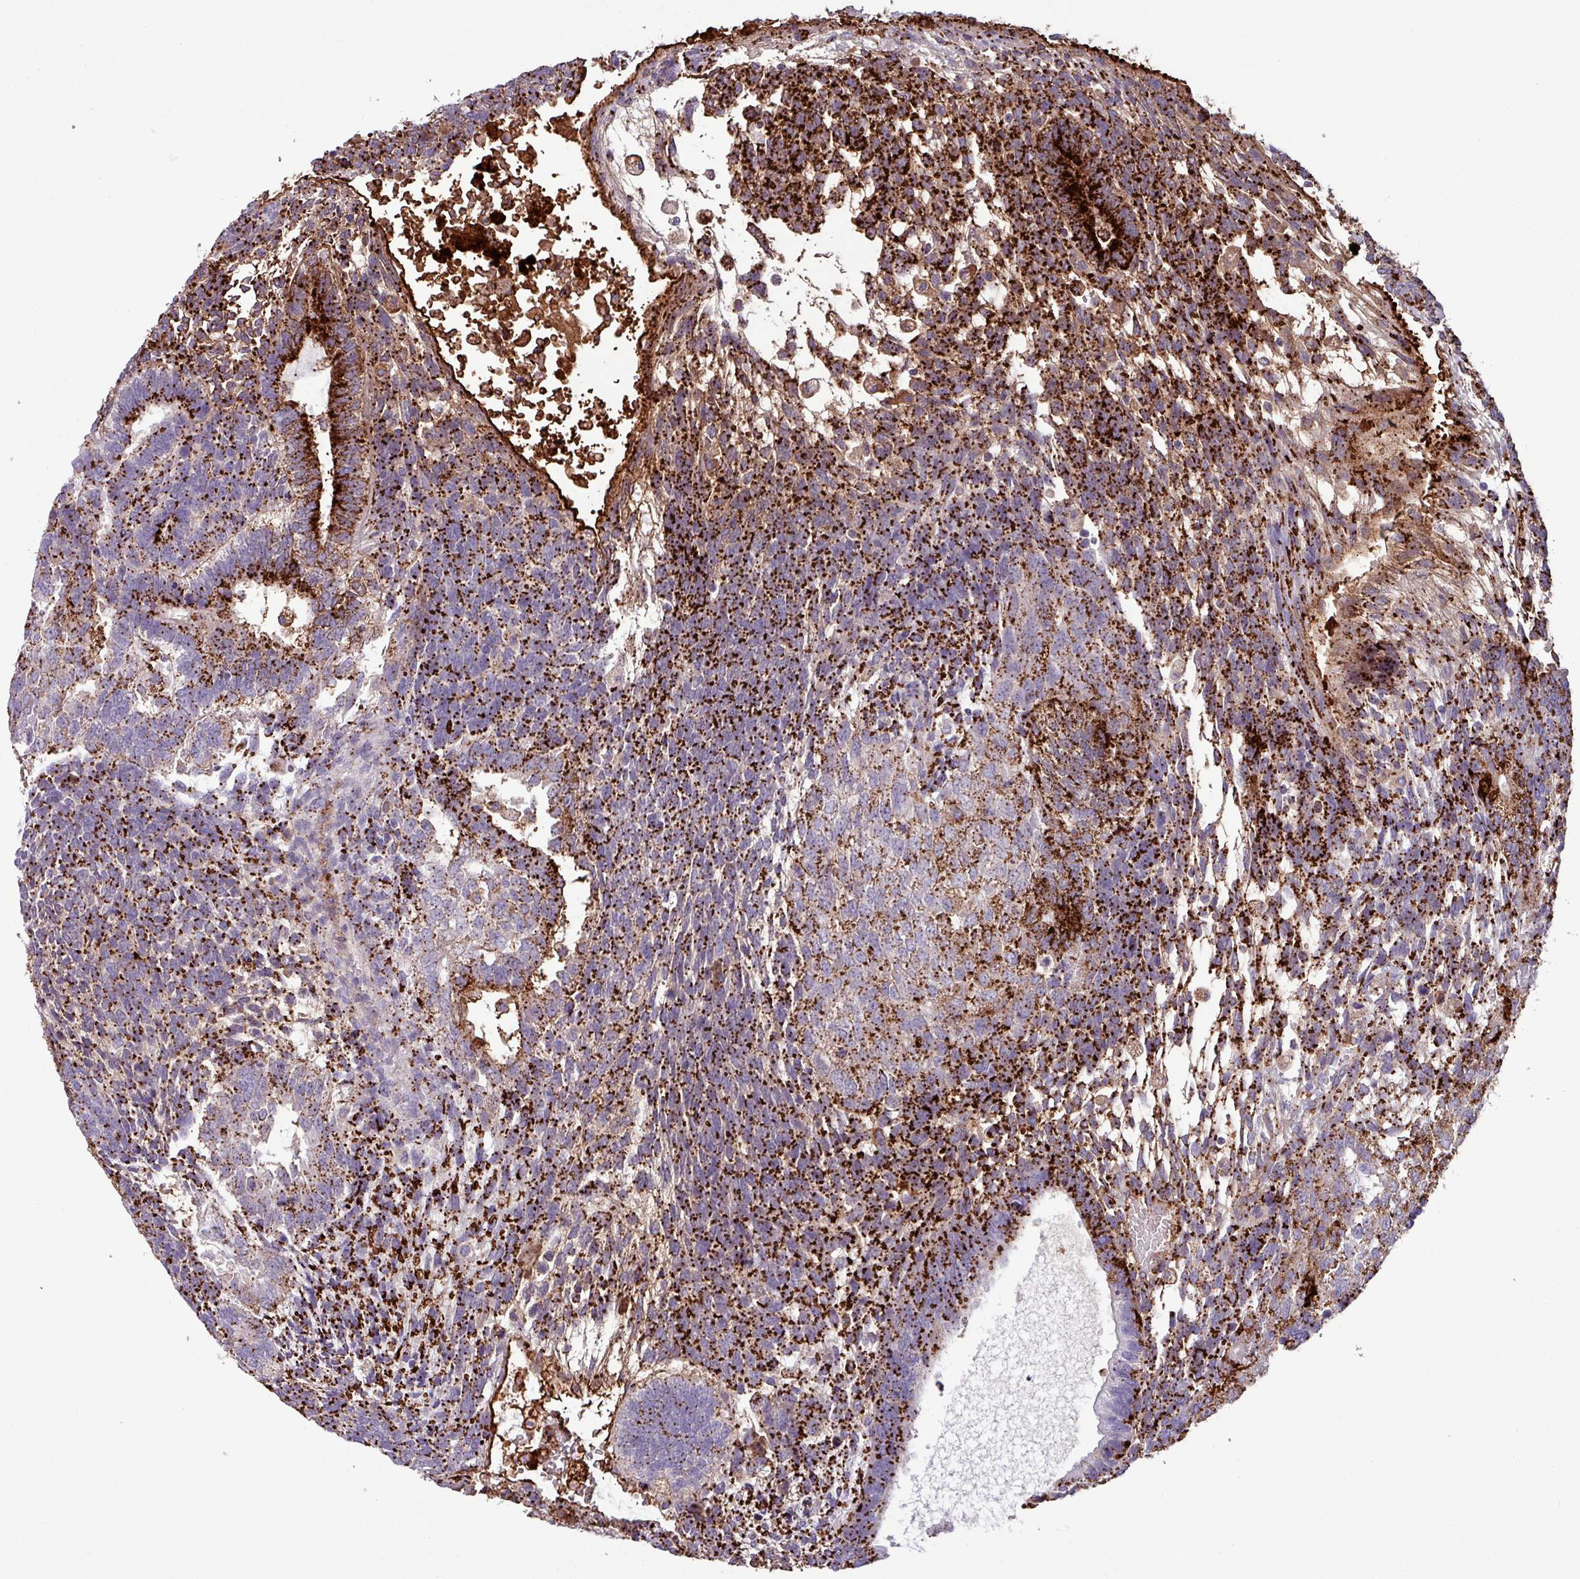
{"staining": {"intensity": "strong", "quantity": "25%-75%", "location": "cytoplasmic/membranous"}, "tissue": "testis cancer", "cell_type": "Tumor cells", "image_type": "cancer", "snomed": [{"axis": "morphology", "description": "Carcinoma, Embryonal, NOS"}, {"axis": "topography", "description": "Testis"}], "caption": "A high amount of strong cytoplasmic/membranous staining is identified in about 25%-75% of tumor cells in testis cancer tissue. The protein is stained brown, and the nuclei are stained in blue (DAB IHC with brightfield microscopy, high magnification).", "gene": "PLIN2", "patient": {"sex": "male", "age": 23}}